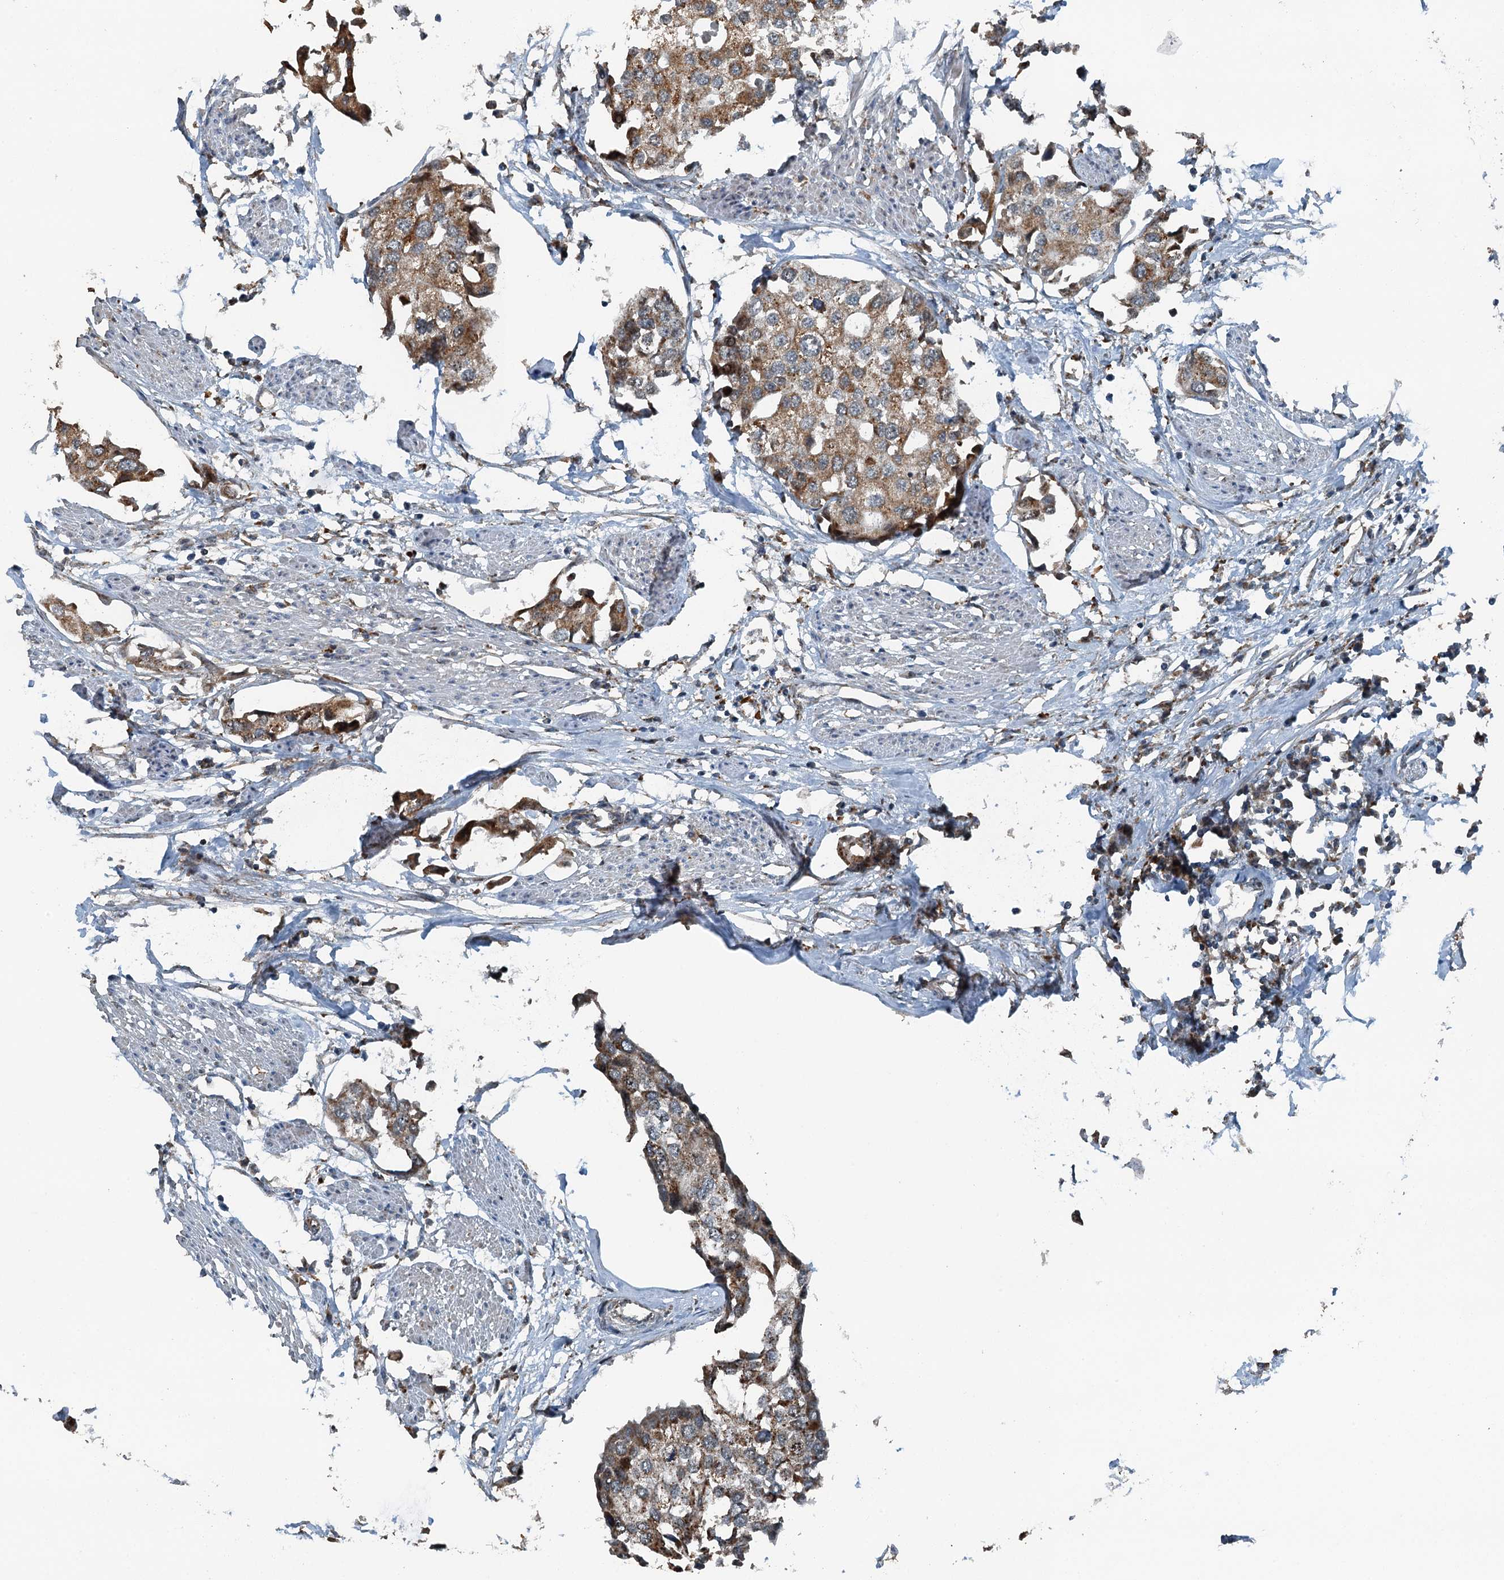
{"staining": {"intensity": "moderate", "quantity": ">75%", "location": "cytoplasmic/membranous"}, "tissue": "urothelial cancer", "cell_type": "Tumor cells", "image_type": "cancer", "snomed": [{"axis": "morphology", "description": "Urothelial carcinoma, High grade"}, {"axis": "topography", "description": "Urinary bladder"}], "caption": "Immunohistochemistry staining of urothelial cancer, which shows medium levels of moderate cytoplasmic/membranous positivity in approximately >75% of tumor cells indicating moderate cytoplasmic/membranous protein staining. The staining was performed using DAB (3,3'-diaminobenzidine) (brown) for protein detection and nuclei were counterstained in hematoxylin (blue).", "gene": "BMERB1", "patient": {"sex": "male", "age": 64}}